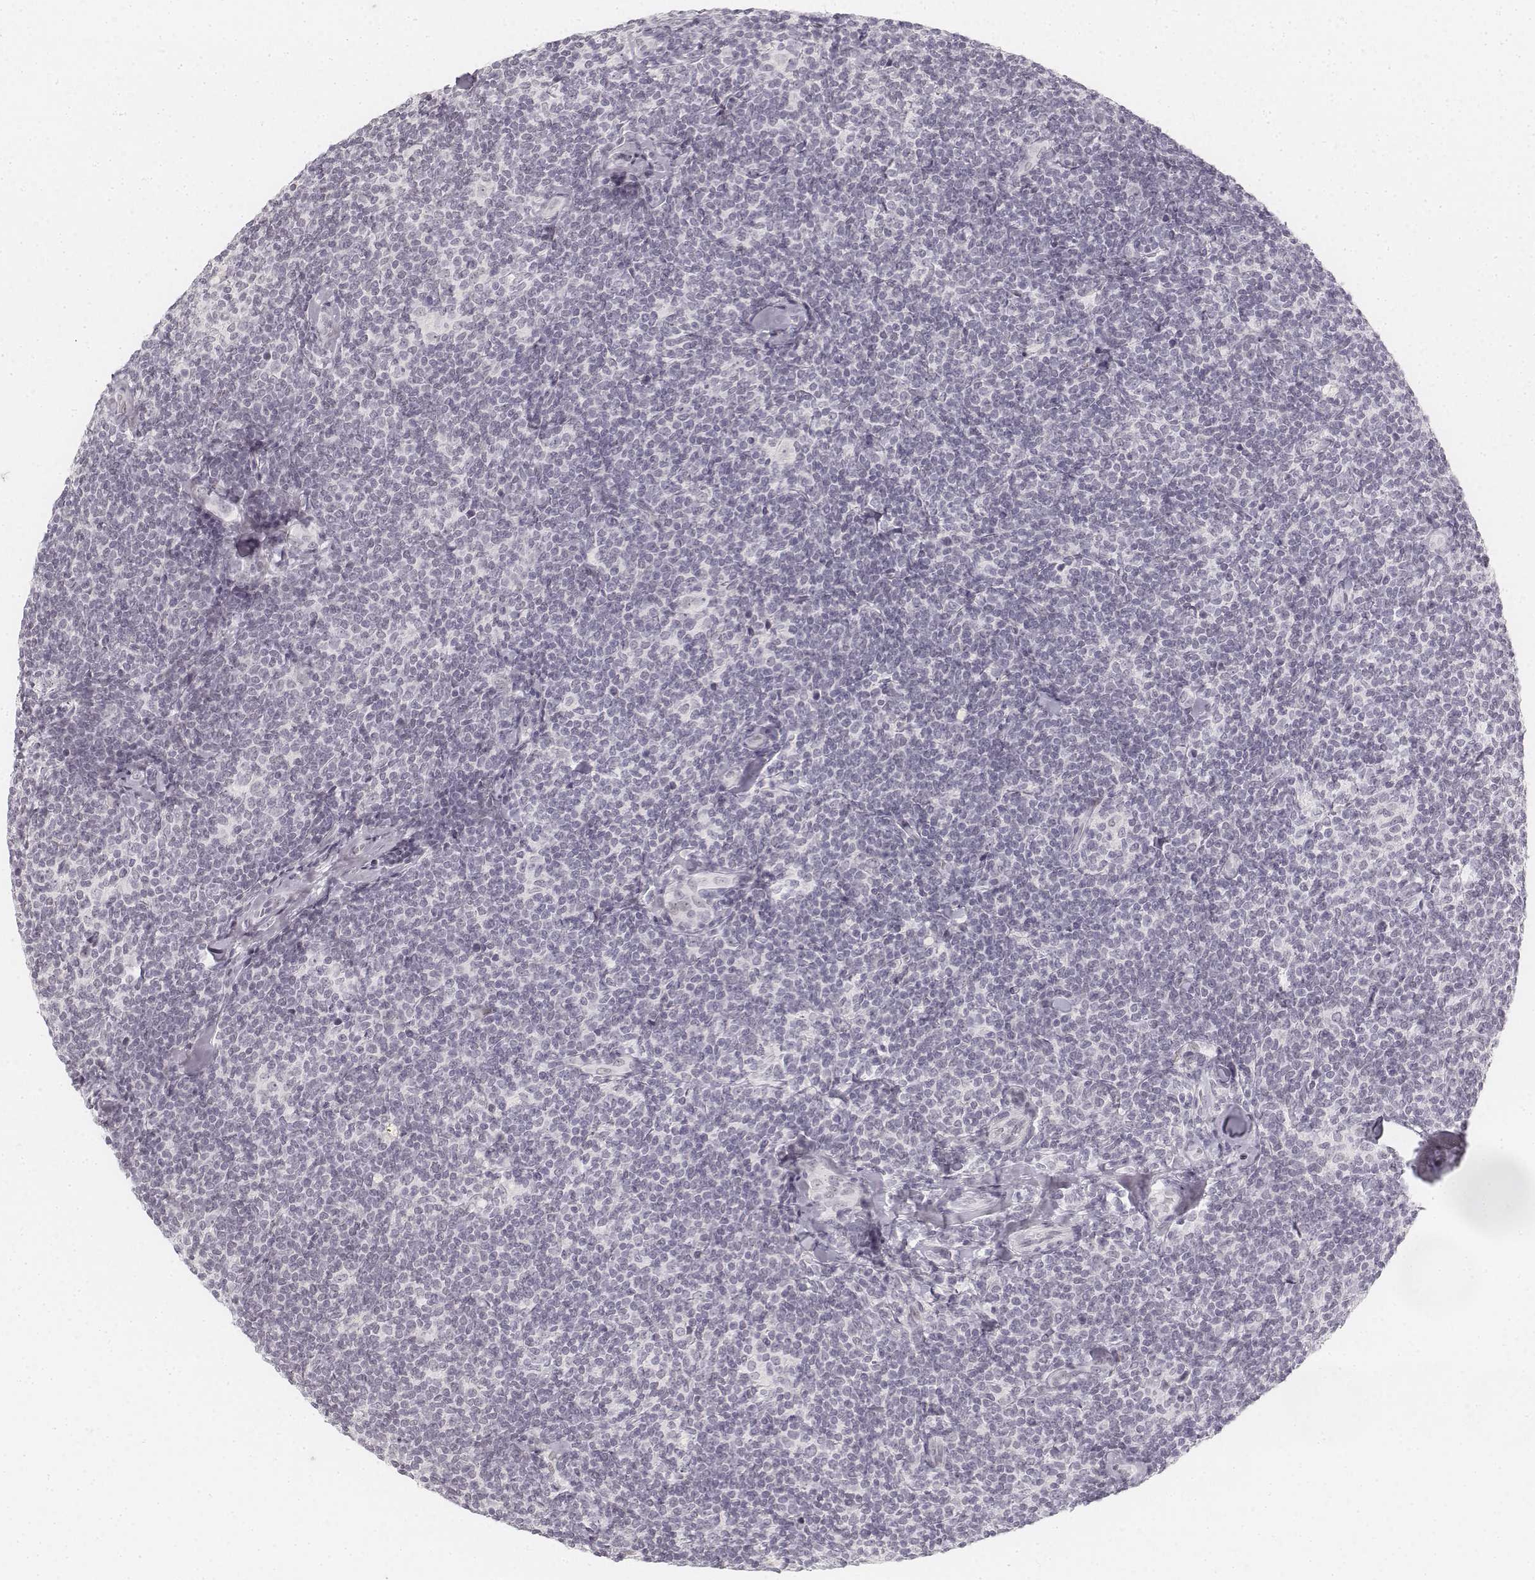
{"staining": {"intensity": "negative", "quantity": "none", "location": "none"}, "tissue": "lymphoma", "cell_type": "Tumor cells", "image_type": "cancer", "snomed": [{"axis": "morphology", "description": "Malignant lymphoma, non-Hodgkin's type, Low grade"}, {"axis": "topography", "description": "Lymph node"}], "caption": "The image displays no significant expression in tumor cells of malignant lymphoma, non-Hodgkin's type (low-grade). Nuclei are stained in blue.", "gene": "KRTAP2-1", "patient": {"sex": "female", "age": 56}}